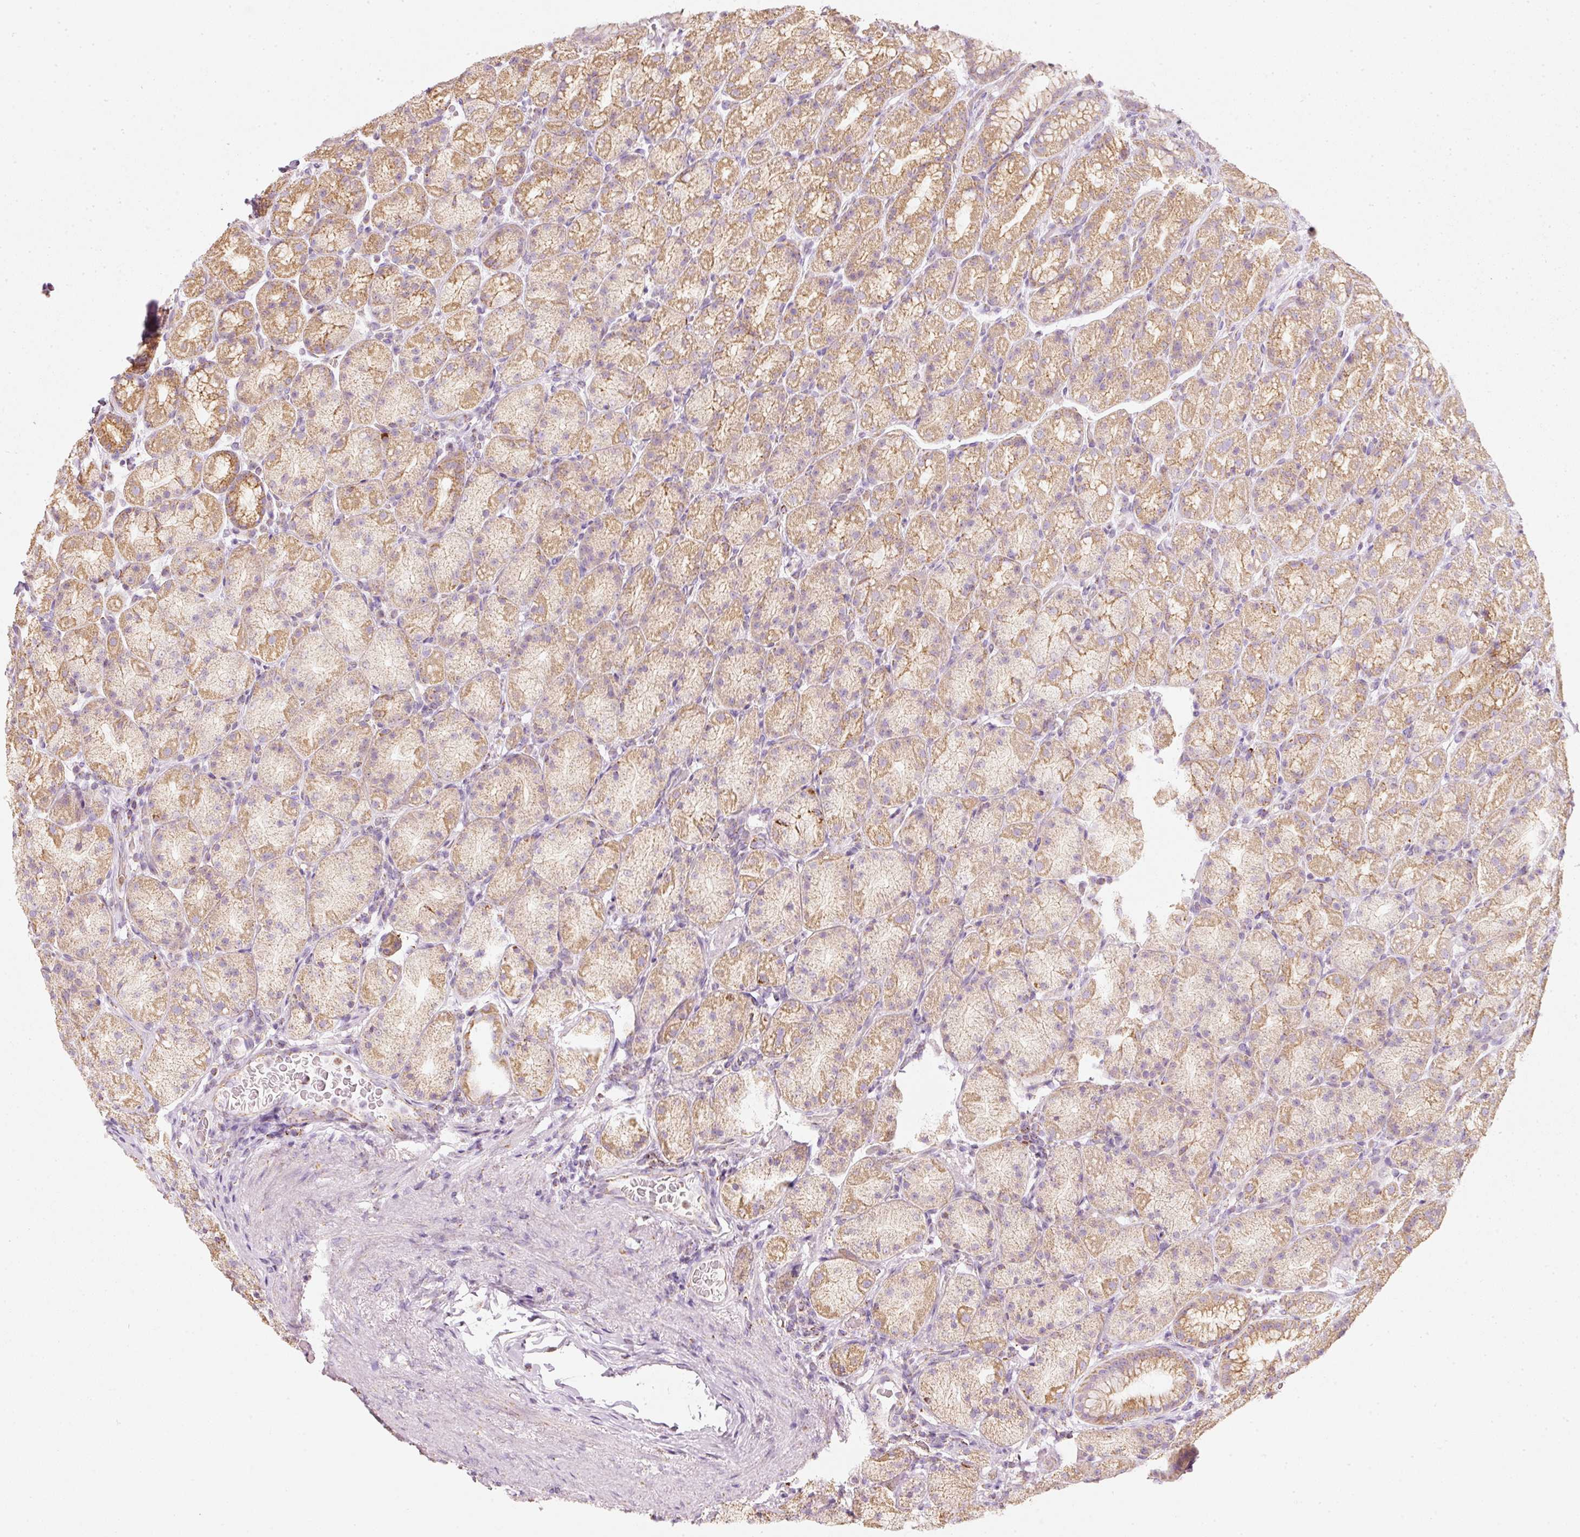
{"staining": {"intensity": "moderate", "quantity": "25%-75%", "location": "cytoplasmic/membranous,nuclear"}, "tissue": "stomach", "cell_type": "Glandular cells", "image_type": "normal", "snomed": [{"axis": "morphology", "description": "Normal tissue, NOS"}, {"axis": "topography", "description": "Stomach, upper"}, {"axis": "topography", "description": "Stomach"}], "caption": "Protein positivity by immunohistochemistry (IHC) reveals moderate cytoplasmic/membranous,nuclear positivity in approximately 25%-75% of glandular cells in unremarkable stomach. (DAB (3,3'-diaminobenzidine) IHC, brown staining for protein, blue staining for nuclei).", "gene": "DUT", "patient": {"sex": "male", "age": 68}}